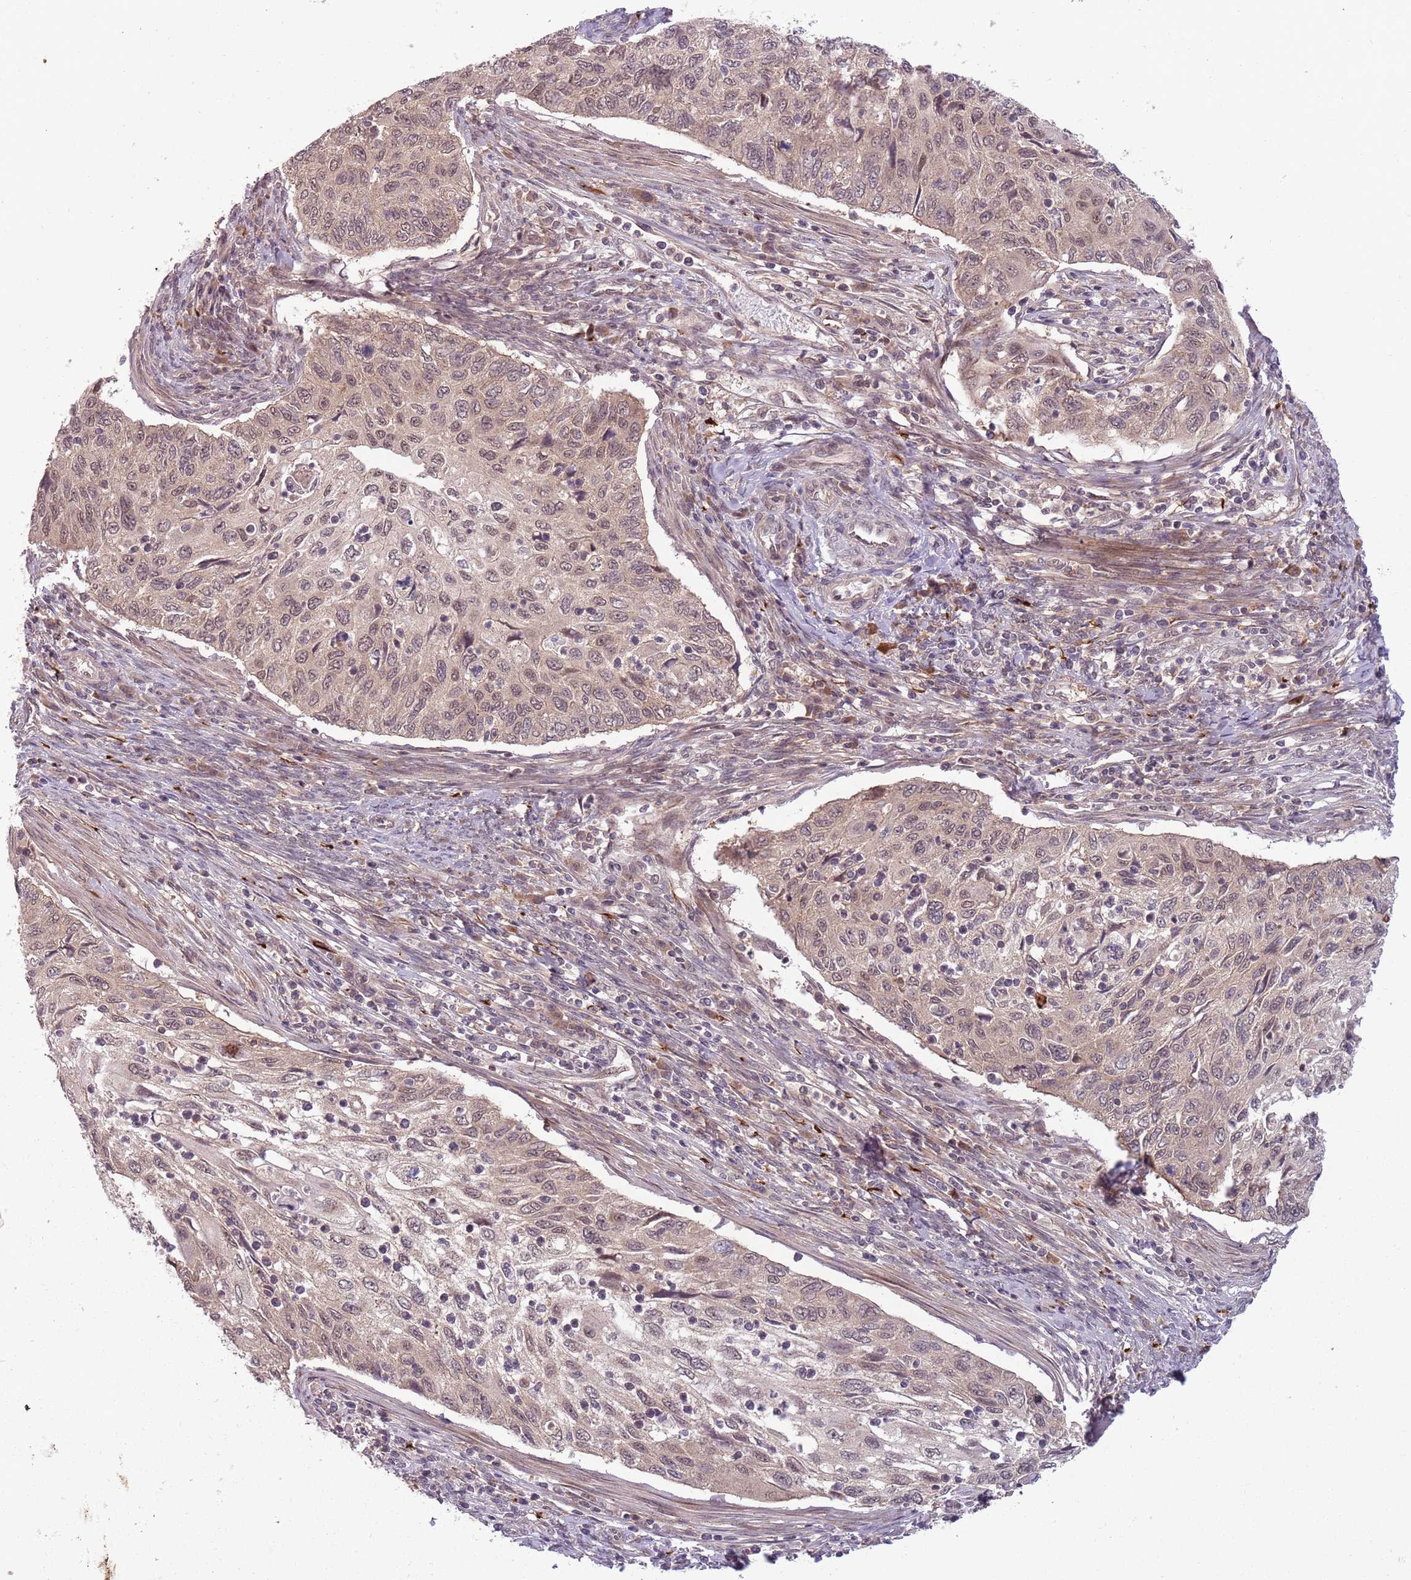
{"staining": {"intensity": "weak", "quantity": "25%-75%", "location": "cytoplasmic/membranous,nuclear"}, "tissue": "cervical cancer", "cell_type": "Tumor cells", "image_type": "cancer", "snomed": [{"axis": "morphology", "description": "Squamous cell carcinoma, NOS"}, {"axis": "topography", "description": "Cervix"}], "caption": "Immunohistochemical staining of cervical cancer reveals weak cytoplasmic/membranous and nuclear protein staining in about 25%-75% of tumor cells.", "gene": "ADAMTS3", "patient": {"sex": "female", "age": 70}}